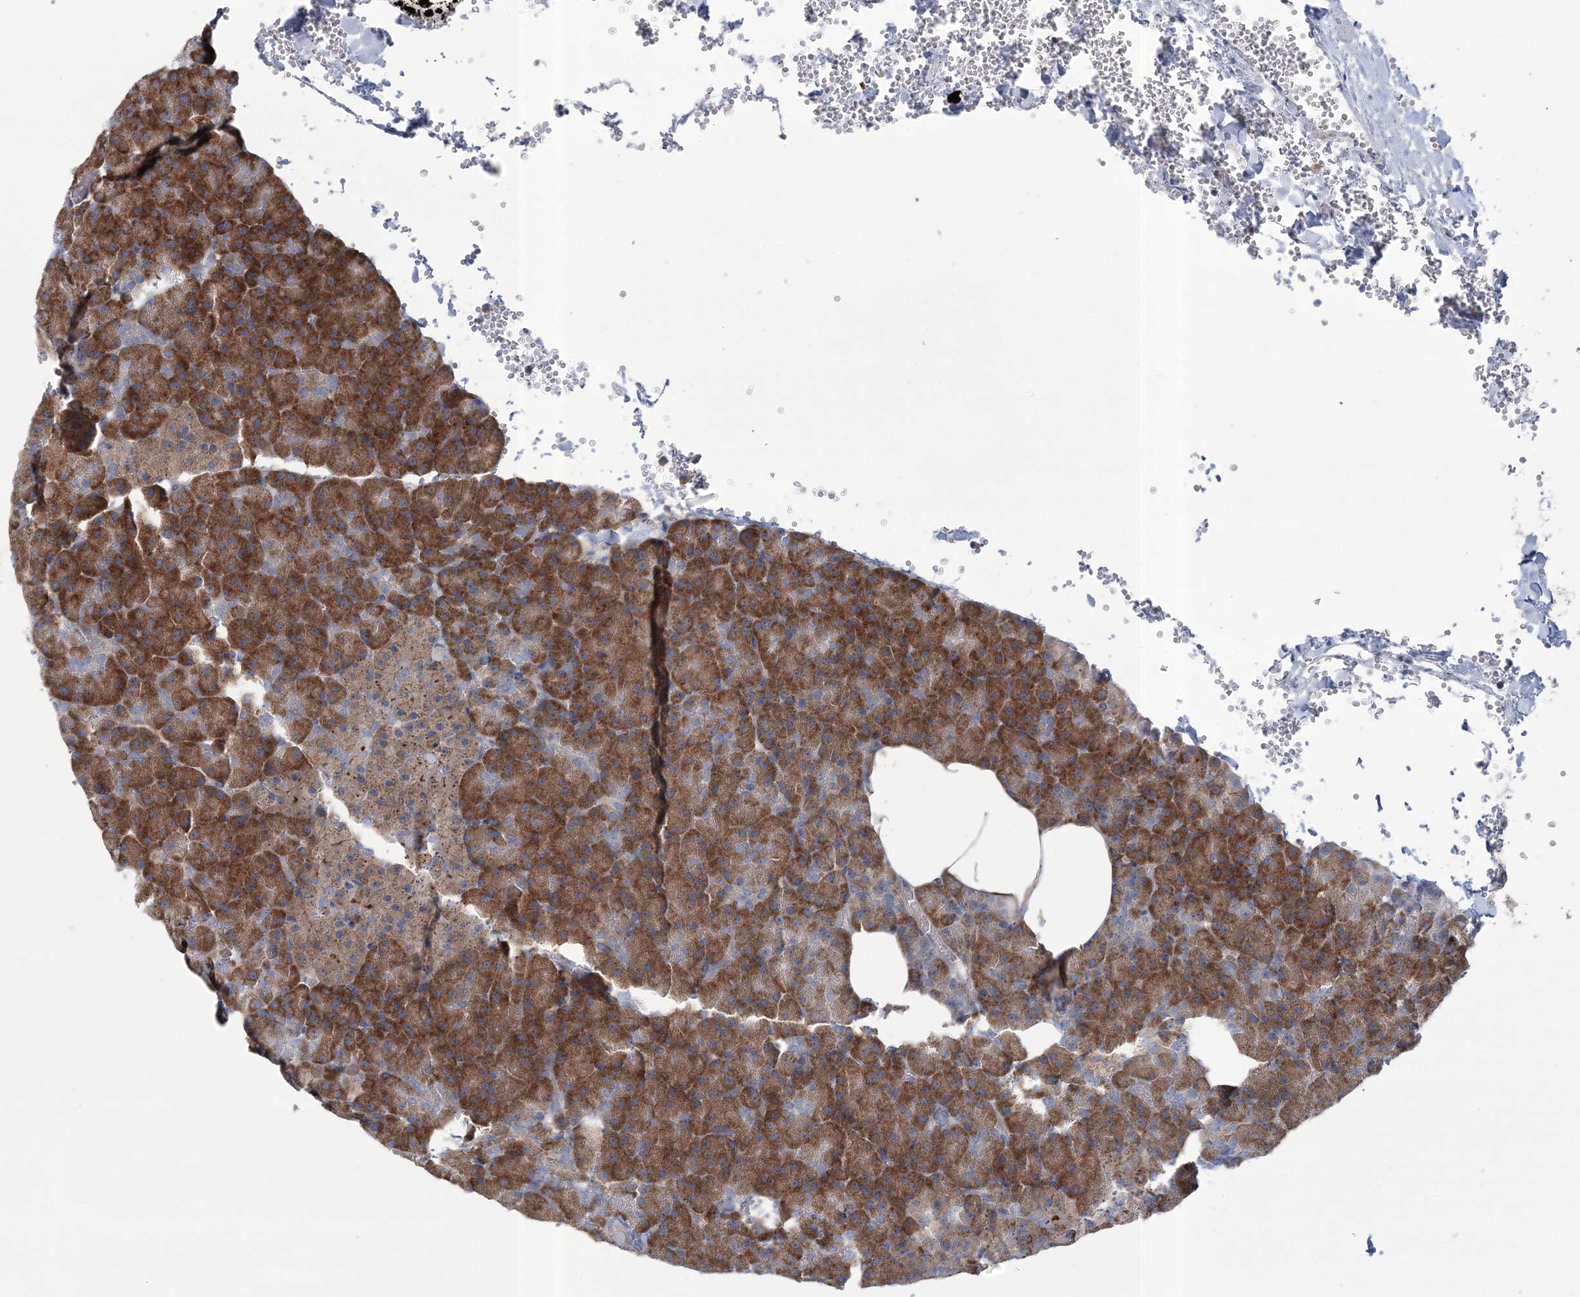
{"staining": {"intensity": "moderate", "quantity": ">75%", "location": "cytoplasmic/membranous"}, "tissue": "pancreas", "cell_type": "Exocrine glandular cells", "image_type": "normal", "snomed": [{"axis": "morphology", "description": "Normal tissue, NOS"}, {"axis": "morphology", "description": "Carcinoid, malignant, NOS"}, {"axis": "topography", "description": "Pancreas"}], "caption": "IHC photomicrograph of benign pancreas stained for a protein (brown), which shows medium levels of moderate cytoplasmic/membranous staining in about >75% of exocrine glandular cells.", "gene": "ARSJ", "patient": {"sex": "female", "age": 35}}